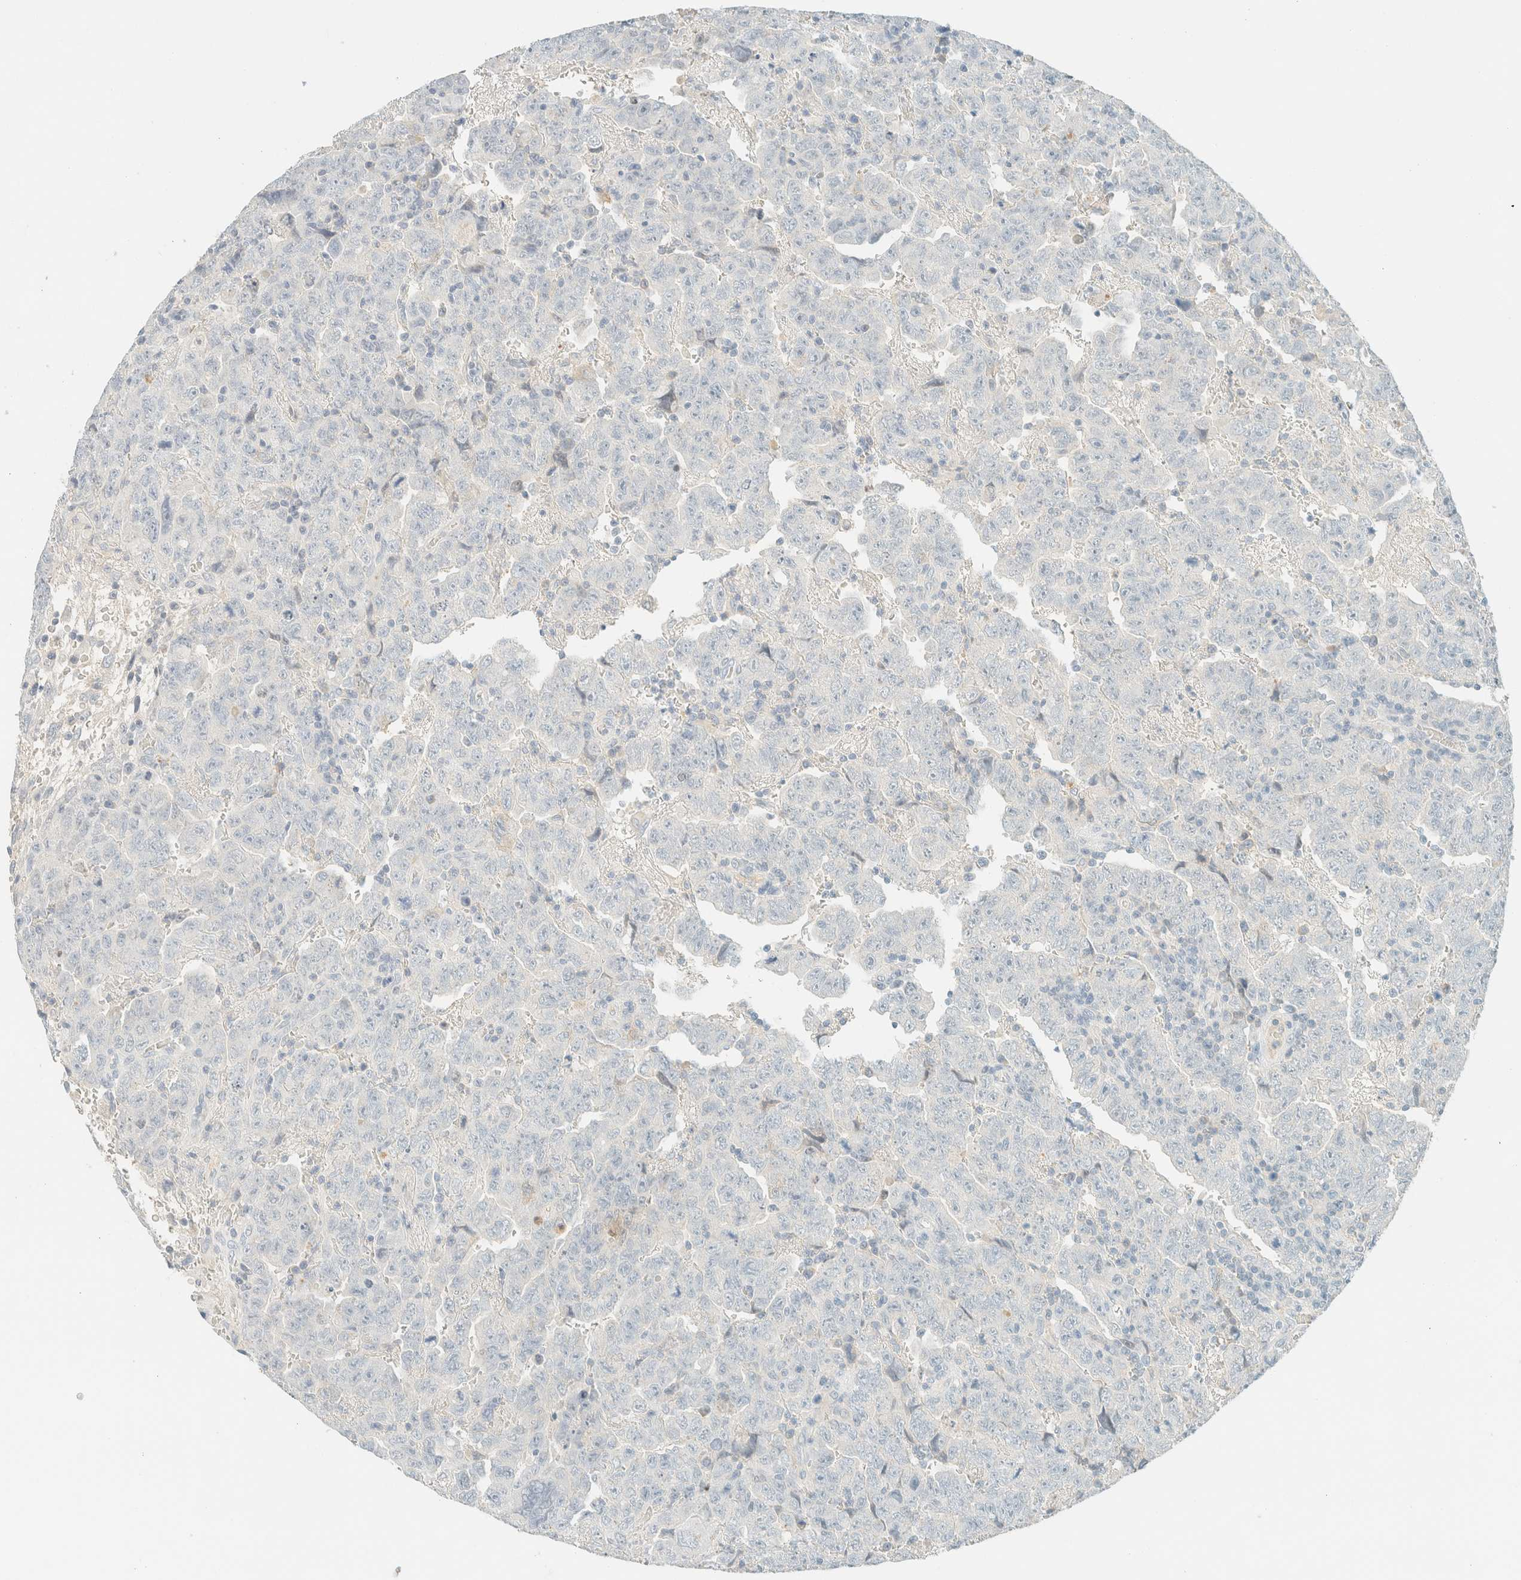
{"staining": {"intensity": "negative", "quantity": "none", "location": "none"}, "tissue": "testis cancer", "cell_type": "Tumor cells", "image_type": "cancer", "snomed": [{"axis": "morphology", "description": "Carcinoma, Embryonal, NOS"}, {"axis": "topography", "description": "Testis"}], "caption": "Tumor cells show no significant protein expression in testis cancer (embryonal carcinoma). (Immunohistochemistry, brightfield microscopy, high magnification).", "gene": "GPA33", "patient": {"sex": "male", "age": 28}}